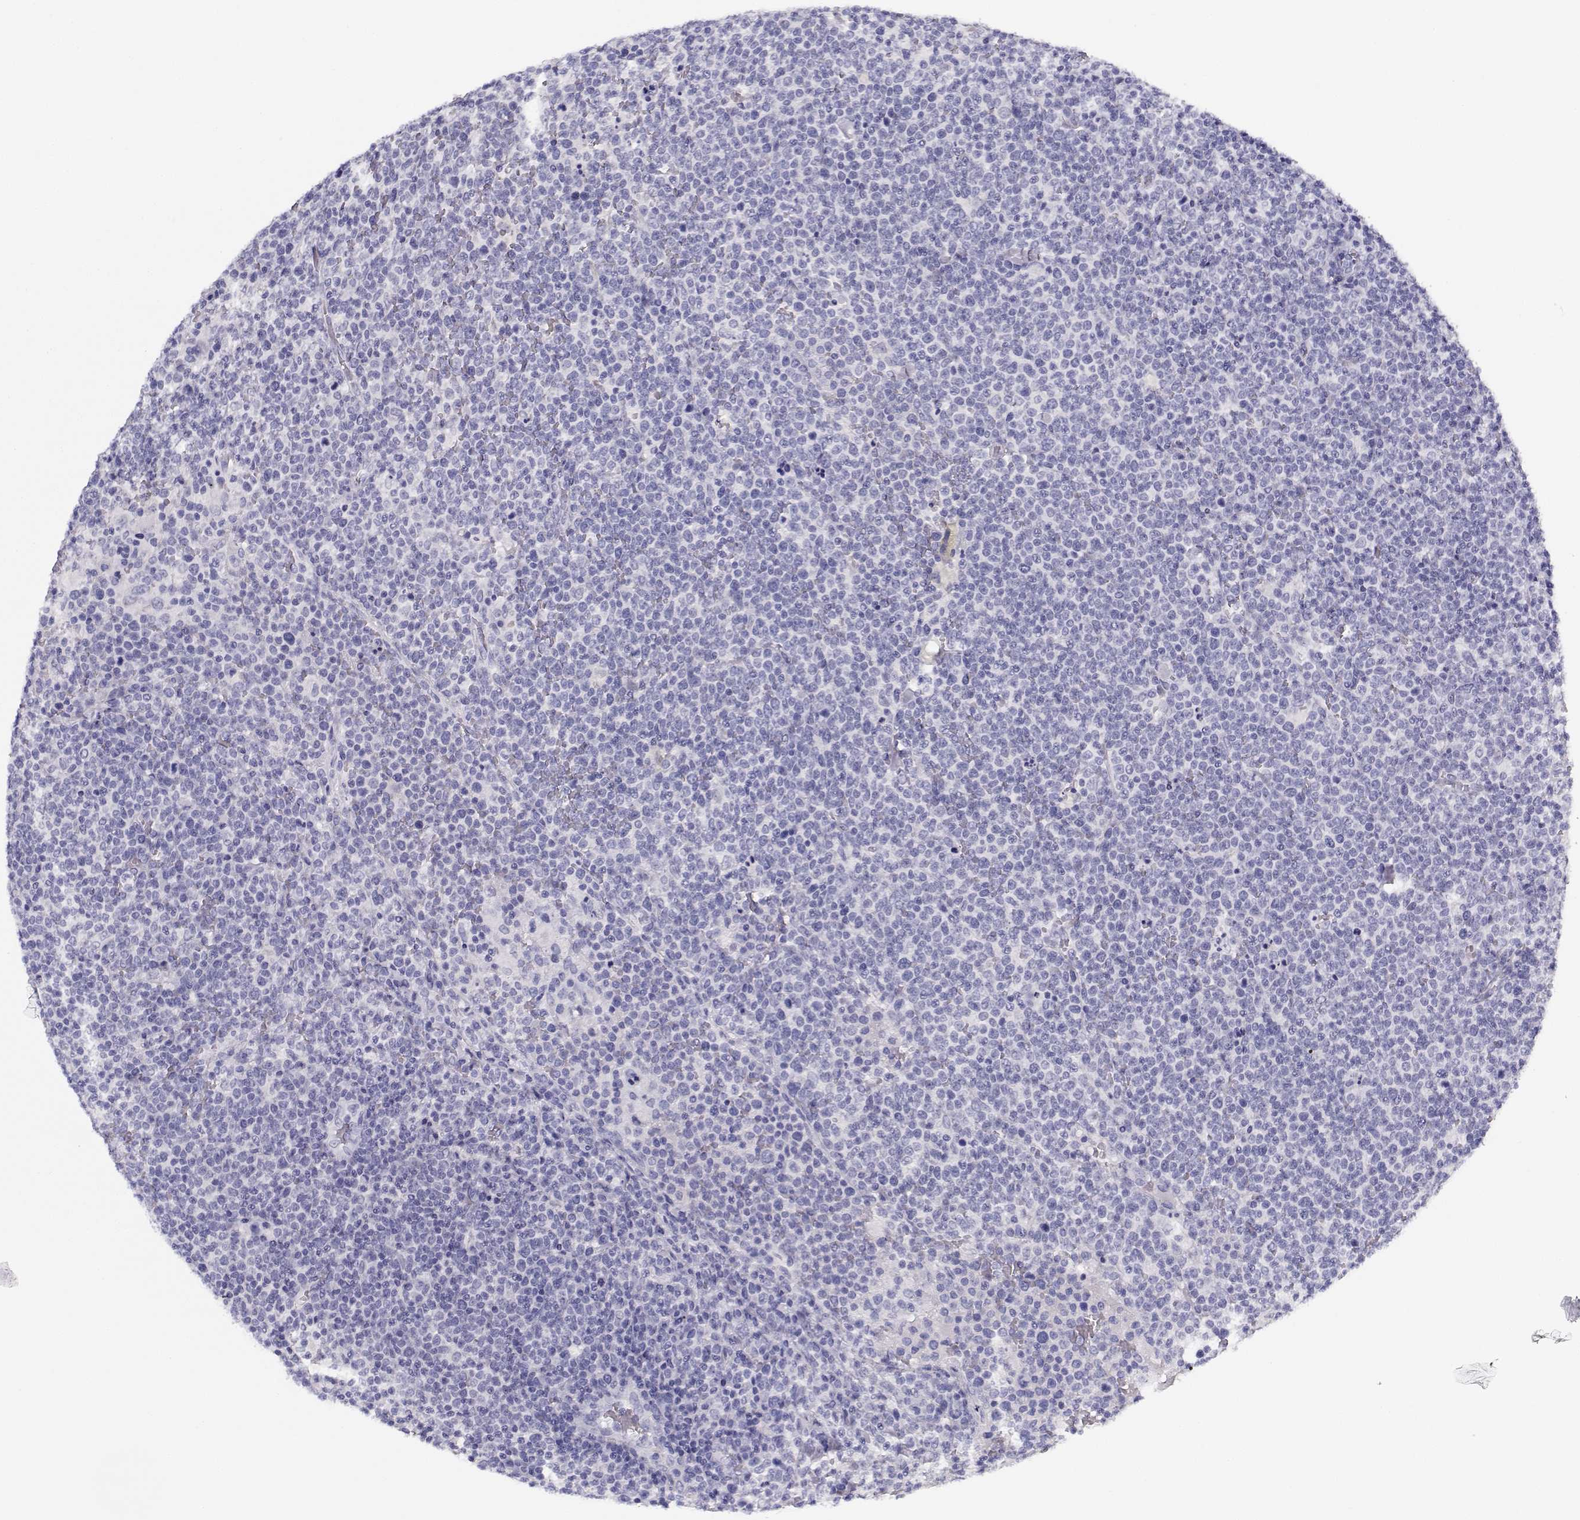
{"staining": {"intensity": "negative", "quantity": "none", "location": "none"}, "tissue": "lymphoma", "cell_type": "Tumor cells", "image_type": "cancer", "snomed": [{"axis": "morphology", "description": "Malignant lymphoma, non-Hodgkin's type, High grade"}, {"axis": "topography", "description": "Lymph node"}], "caption": "IHC photomicrograph of neoplastic tissue: lymphoma stained with DAB shows no significant protein positivity in tumor cells.", "gene": "MAGEC1", "patient": {"sex": "male", "age": 61}}